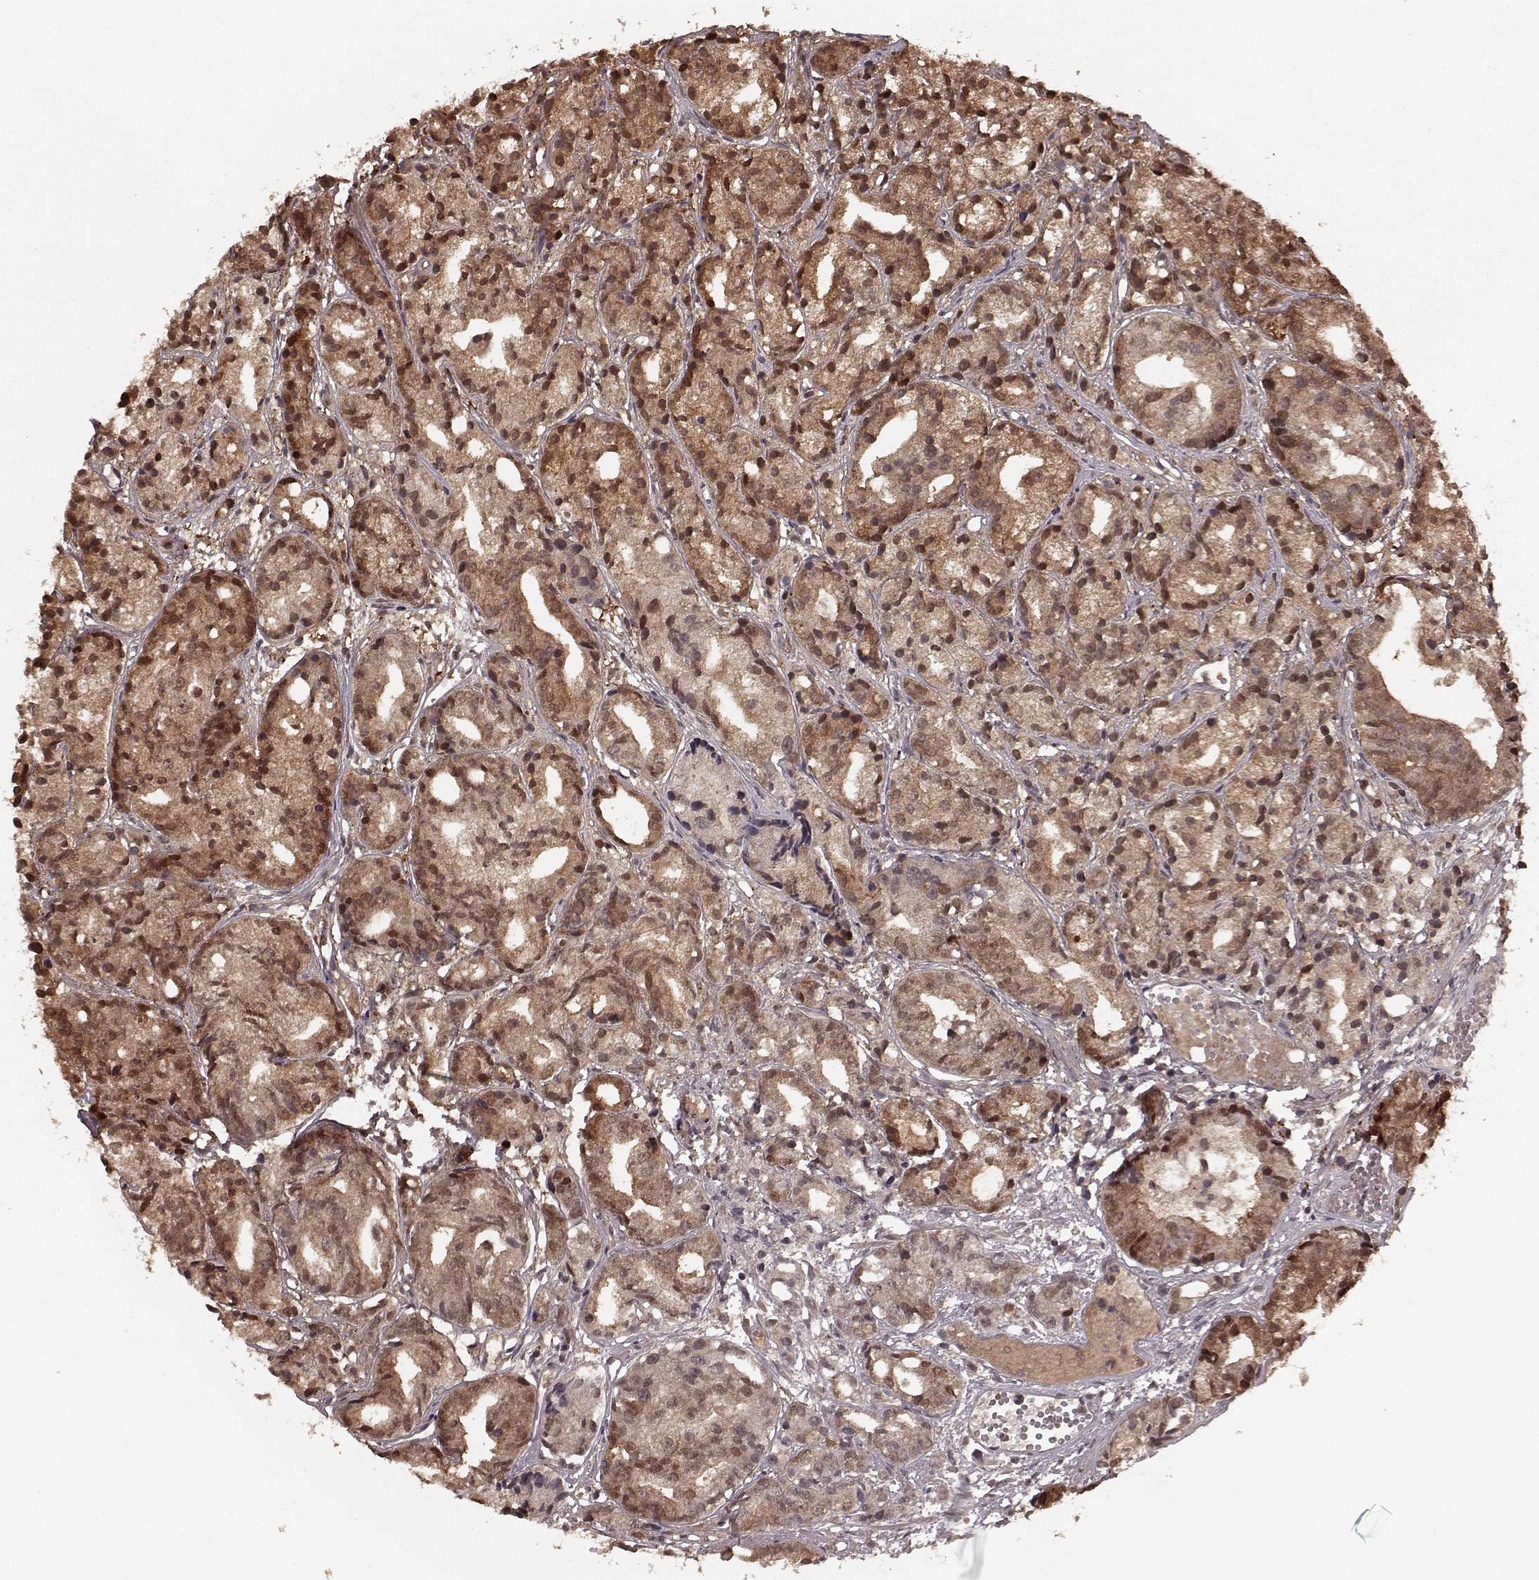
{"staining": {"intensity": "moderate", "quantity": "25%-75%", "location": "nuclear"}, "tissue": "prostate cancer", "cell_type": "Tumor cells", "image_type": "cancer", "snomed": [{"axis": "morphology", "description": "Adenocarcinoma, Medium grade"}, {"axis": "topography", "description": "Prostate"}], "caption": "Brown immunohistochemical staining in human adenocarcinoma (medium-grade) (prostate) demonstrates moderate nuclear expression in approximately 25%-75% of tumor cells.", "gene": "GSS", "patient": {"sex": "male", "age": 74}}